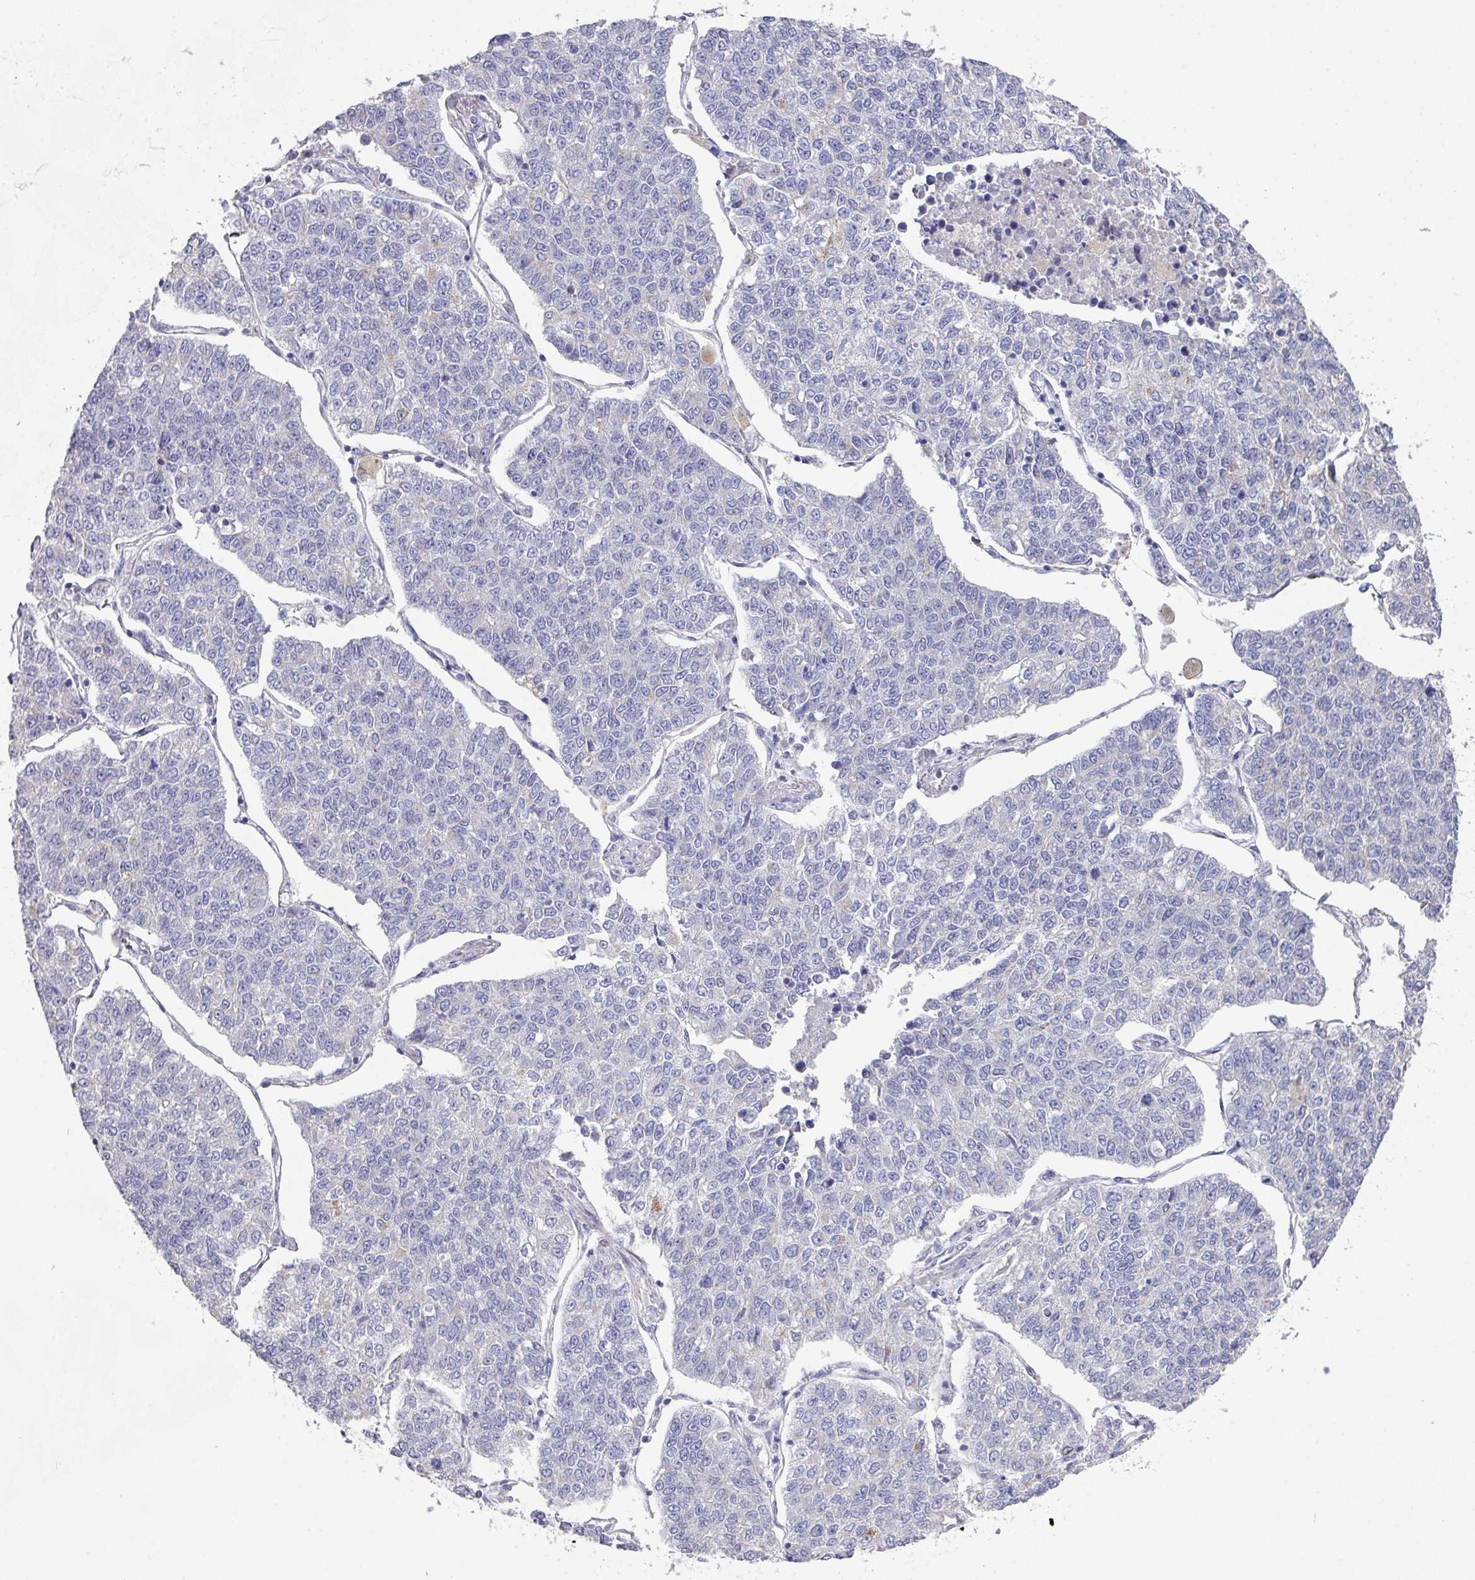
{"staining": {"intensity": "negative", "quantity": "none", "location": "none"}, "tissue": "lung cancer", "cell_type": "Tumor cells", "image_type": "cancer", "snomed": [{"axis": "morphology", "description": "Adenocarcinoma, NOS"}, {"axis": "topography", "description": "Lung"}], "caption": "DAB (3,3'-diaminobenzidine) immunohistochemical staining of human lung cancer demonstrates no significant positivity in tumor cells.", "gene": "VKORC1L1", "patient": {"sex": "male", "age": 49}}